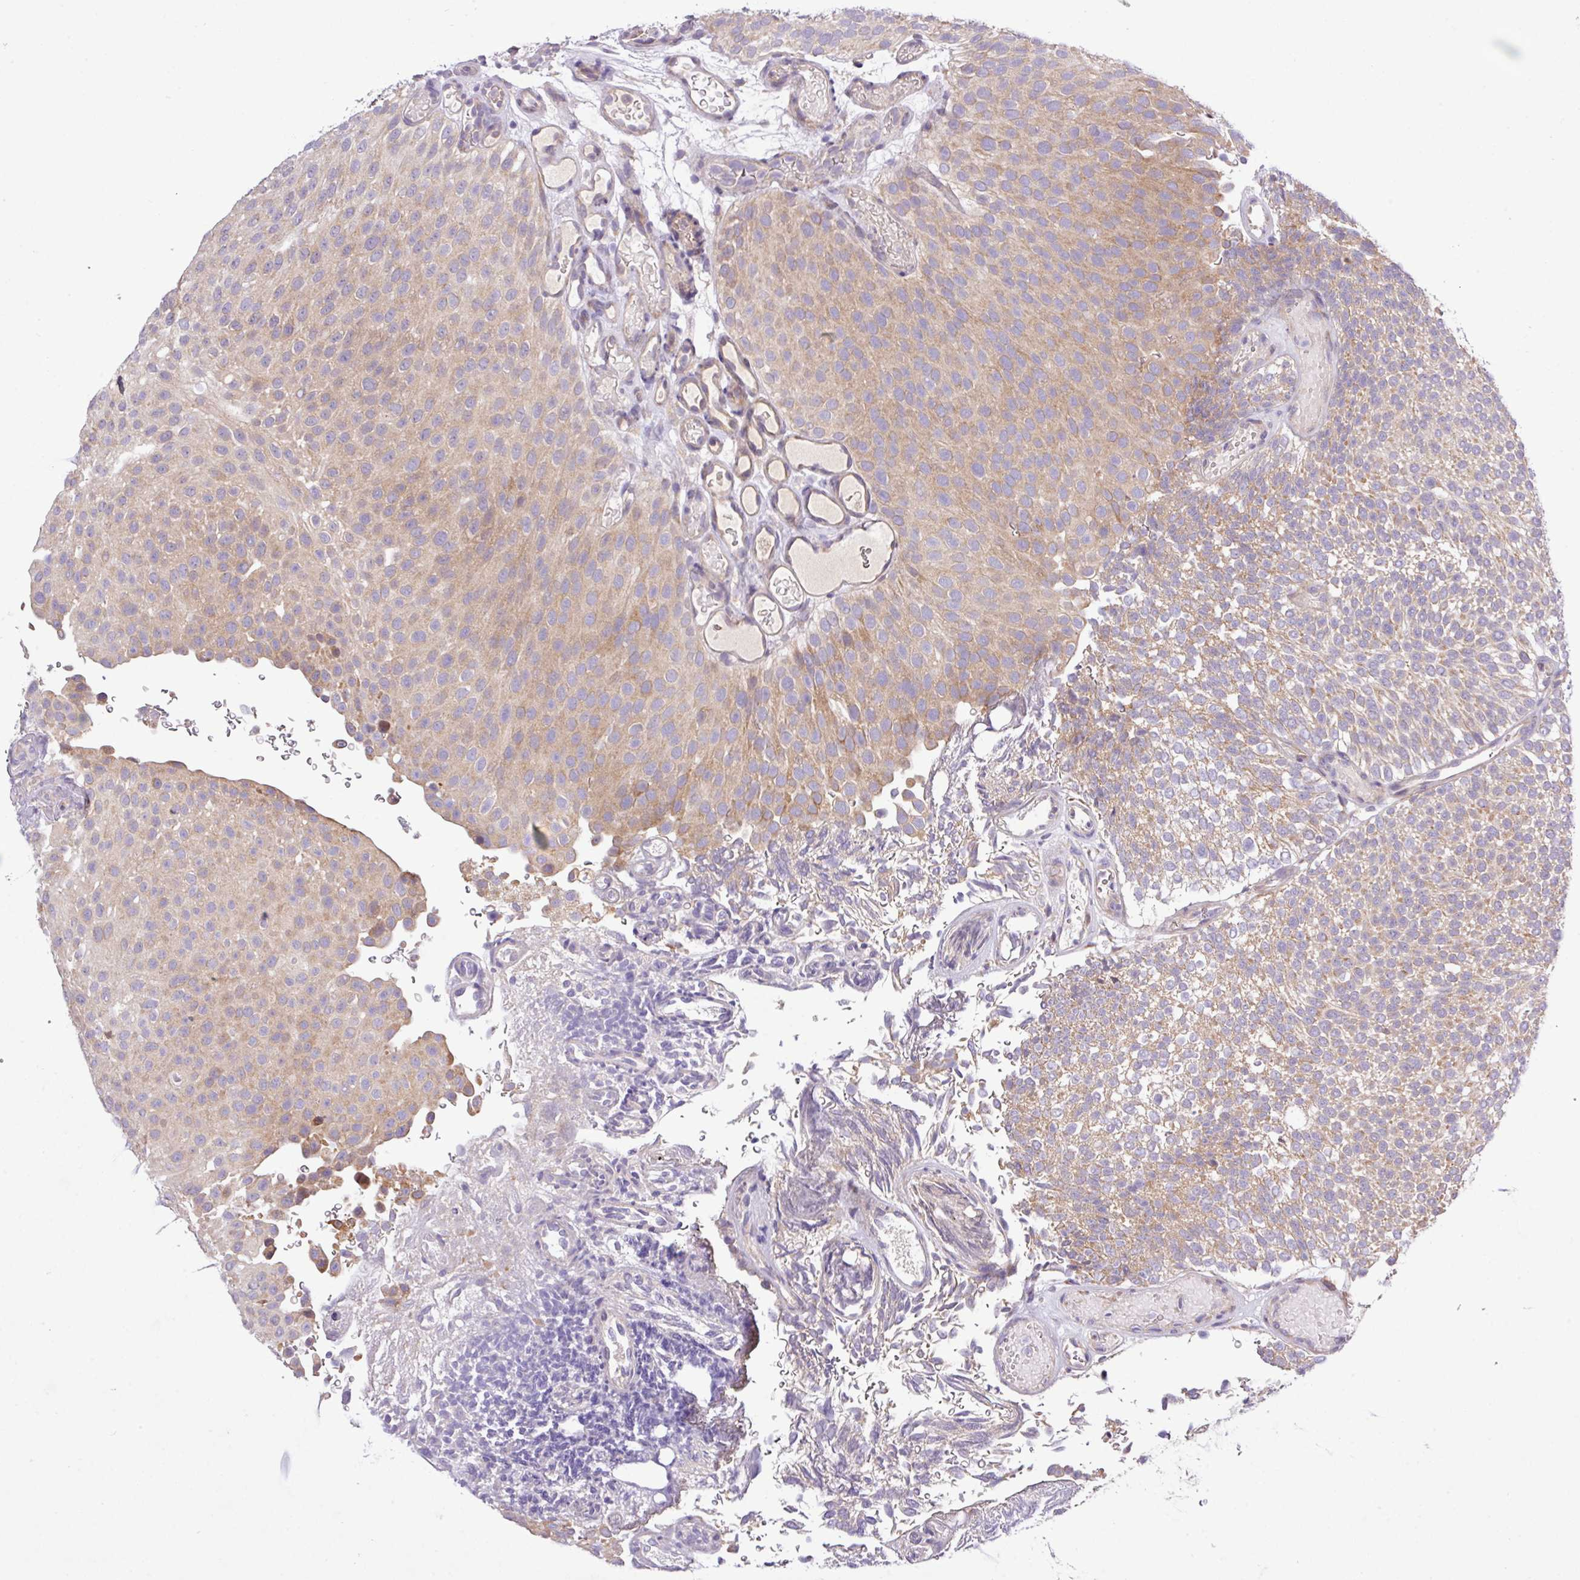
{"staining": {"intensity": "weak", "quantity": "25%-75%", "location": "cytoplasmic/membranous"}, "tissue": "urothelial cancer", "cell_type": "Tumor cells", "image_type": "cancer", "snomed": [{"axis": "morphology", "description": "Urothelial carcinoma, Low grade"}, {"axis": "topography", "description": "Urinary bladder"}], "caption": "The micrograph reveals immunohistochemical staining of urothelial cancer. There is weak cytoplasmic/membranous staining is appreciated in about 25%-75% of tumor cells. The protein is shown in brown color, while the nuclei are stained blue.", "gene": "TM2D2", "patient": {"sex": "male", "age": 78}}